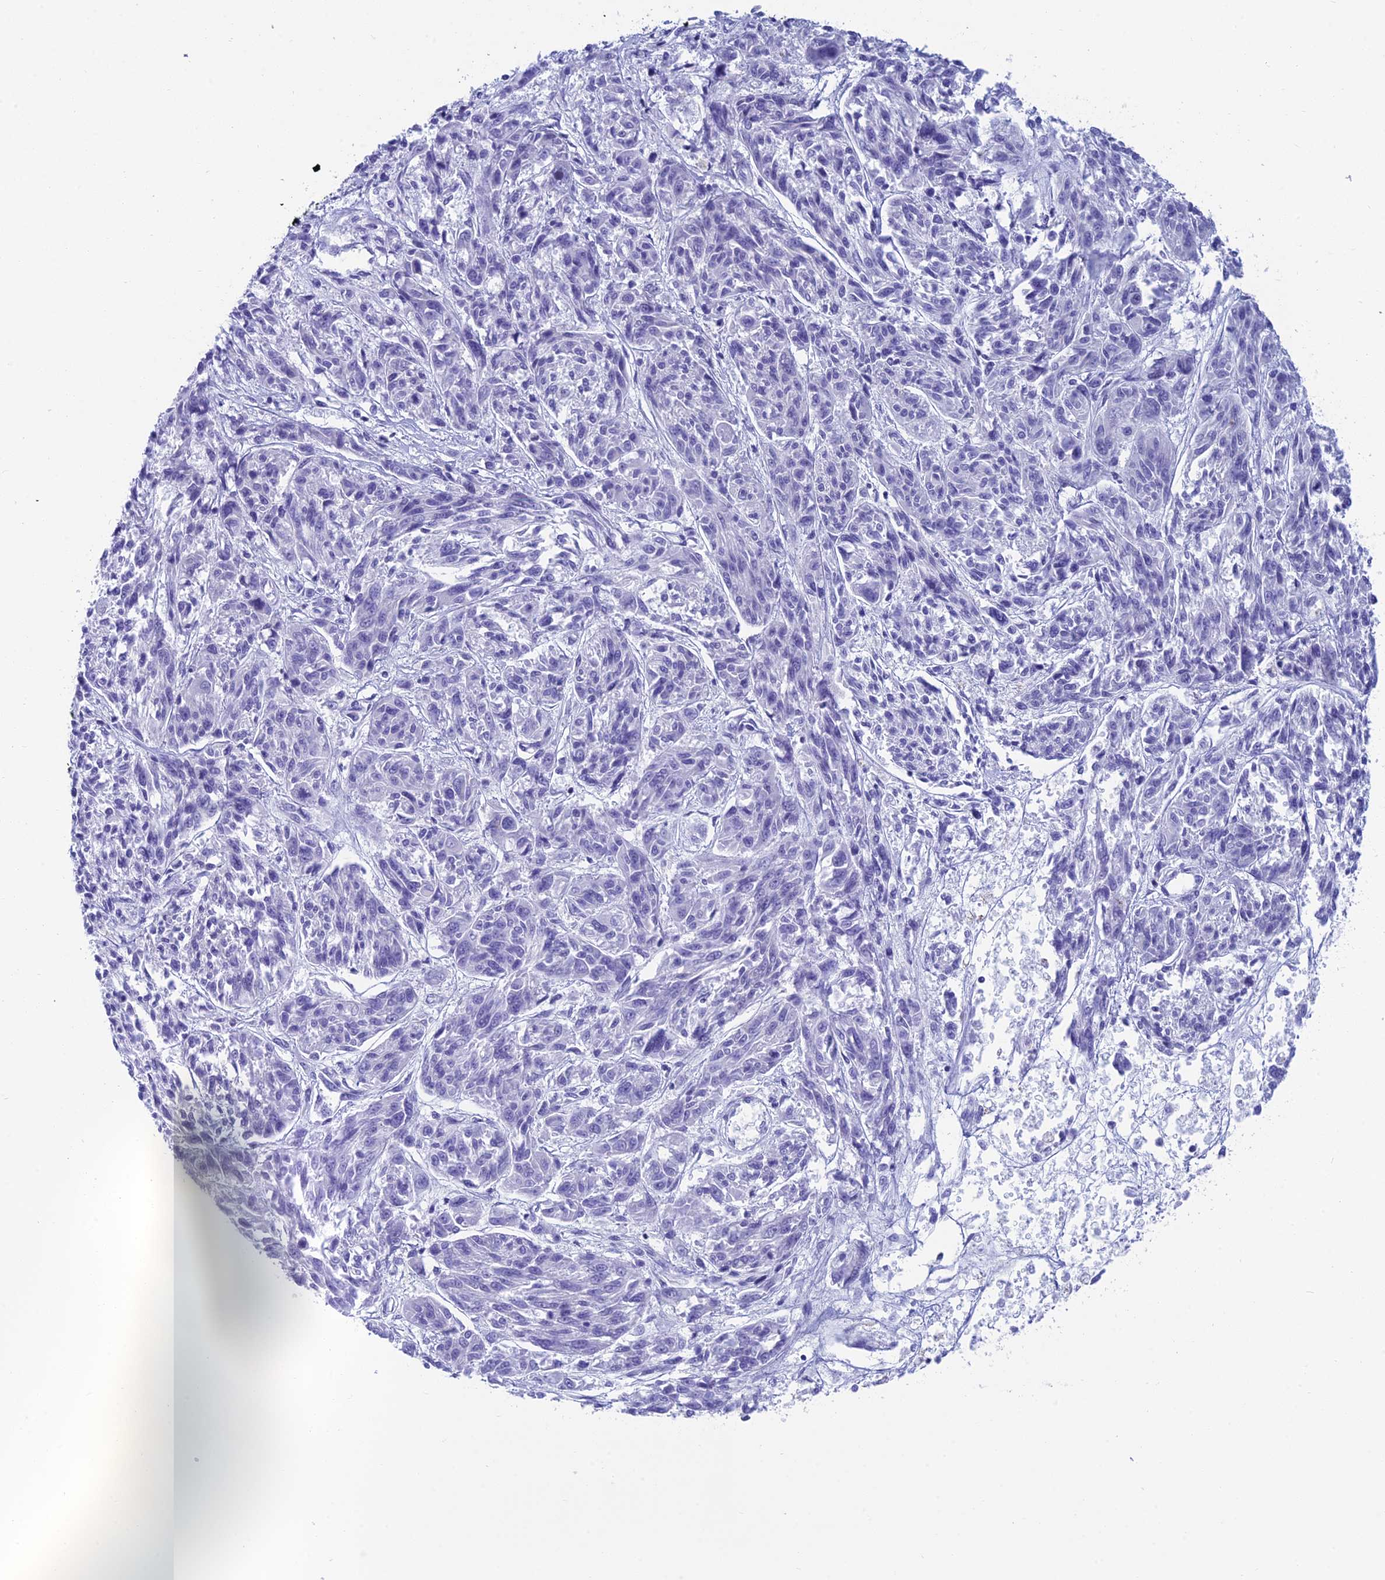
{"staining": {"intensity": "negative", "quantity": "none", "location": "none"}, "tissue": "melanoma", "cell_type": "Tumor cells", "image_type": "cancer", "snomed": [{"axis": "morphology", "description": "Malignant melanoma, NOS"}, {"axis": "topography", "description": "Skin"}], "caption": "Immunohistochemistry photomicrograph of human melanoma stained for a protein (brown), which demonstrates no expression in tumor cells.", "gene": "REEP4", "patient": {"sex": "male", "age": 53}}